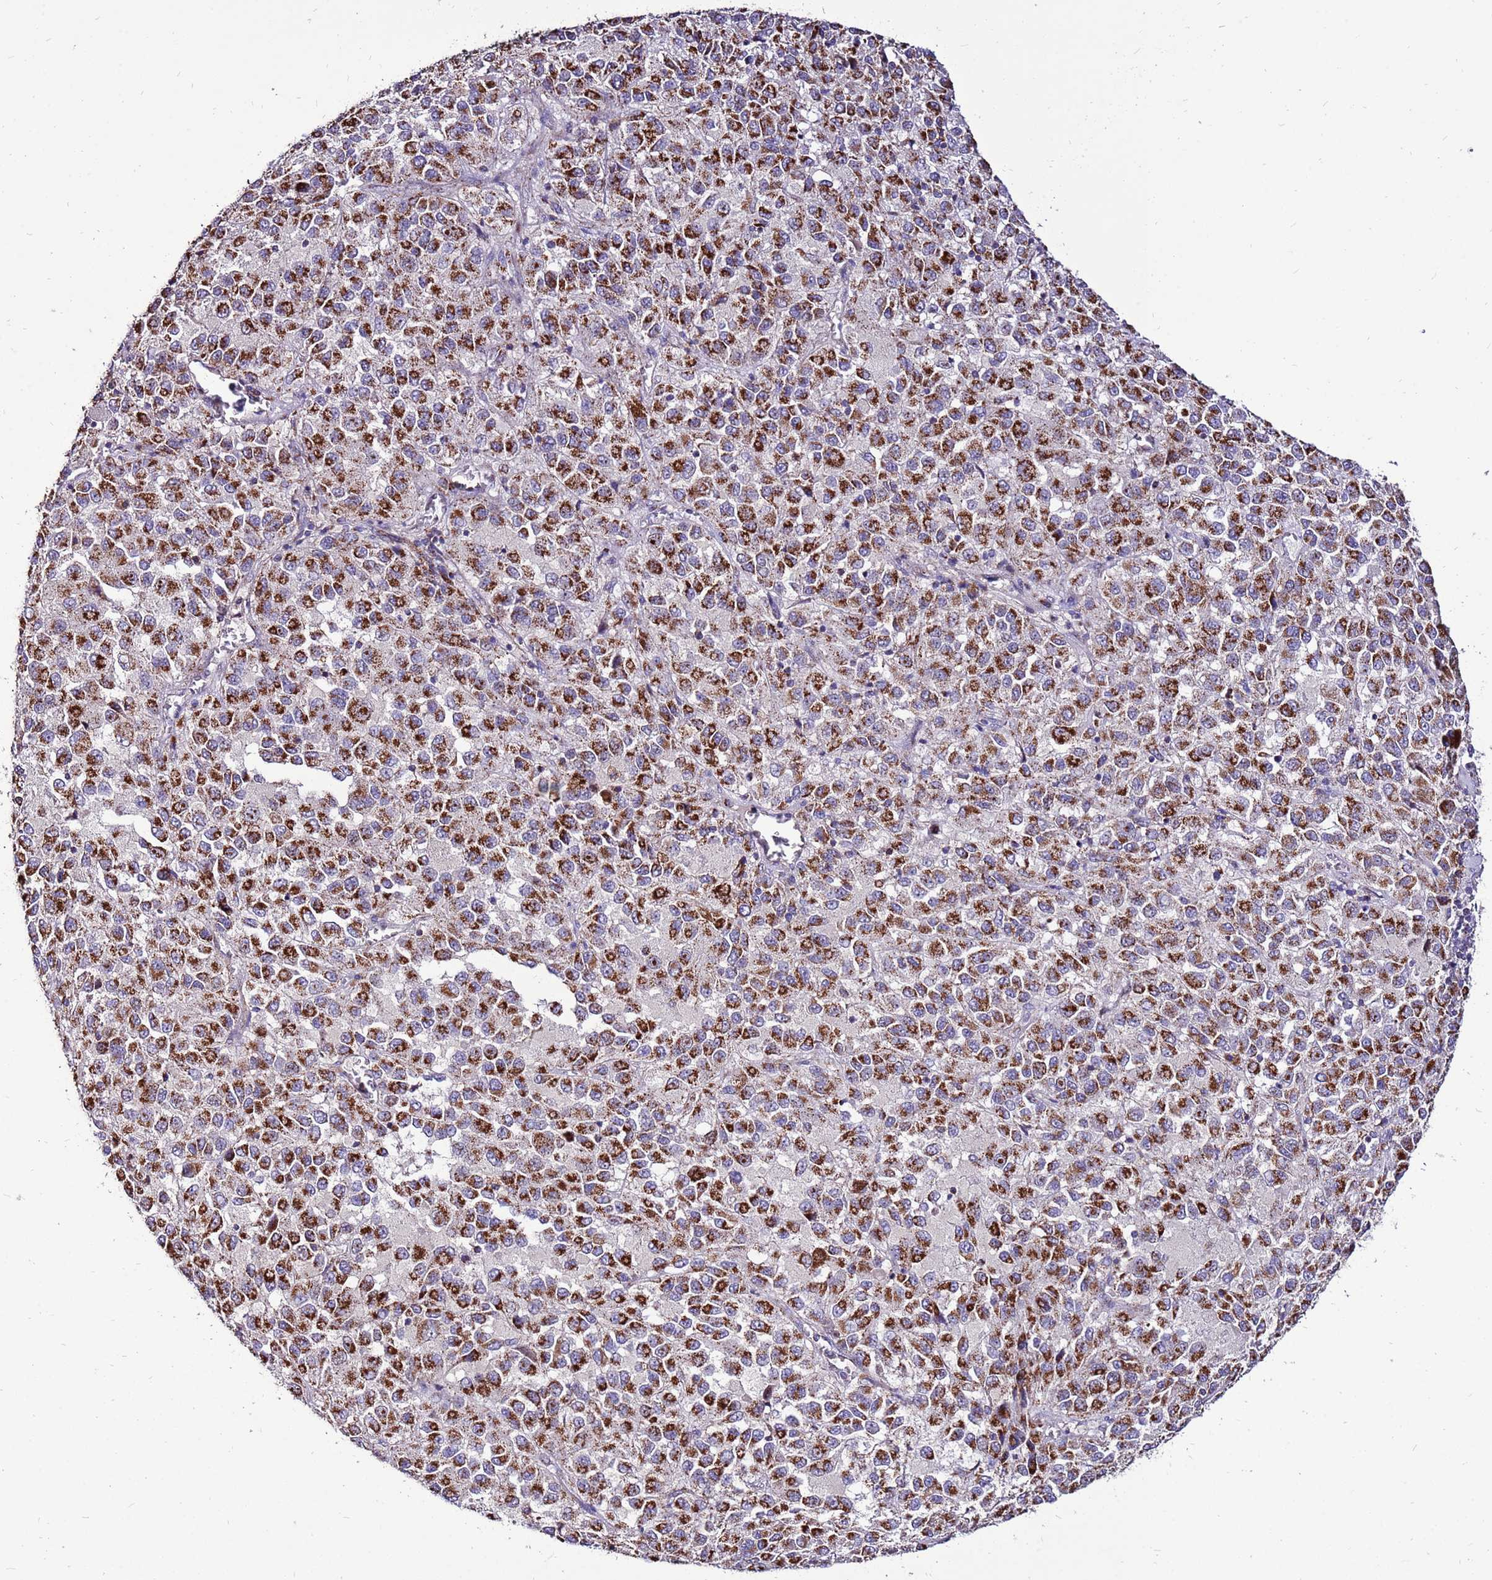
{"staining": {"intensity": "strong", "quantity": ">75%", "location": "cytoplasmic/membranous"}, "tissue": "melanoma", "cell_type": "Tumor cells", "image_type": "cancer", "snomed": [{"axis": "morphology", "description": "Malignant melanoma, Metastatic site"}, {"axis": "topography", "description": "Lung"}], "caption": "Protein expression analysis of human melanoma reveals strong cytoplasmic/membranous expression in about >75% of tumor cells. (DAB (3,3'-diaminobenzidine) IHC, brown staining for protein, blue staining for nuclei).", "gene": "SPSB3", "patient": {"sex": "male", "age": 64}}